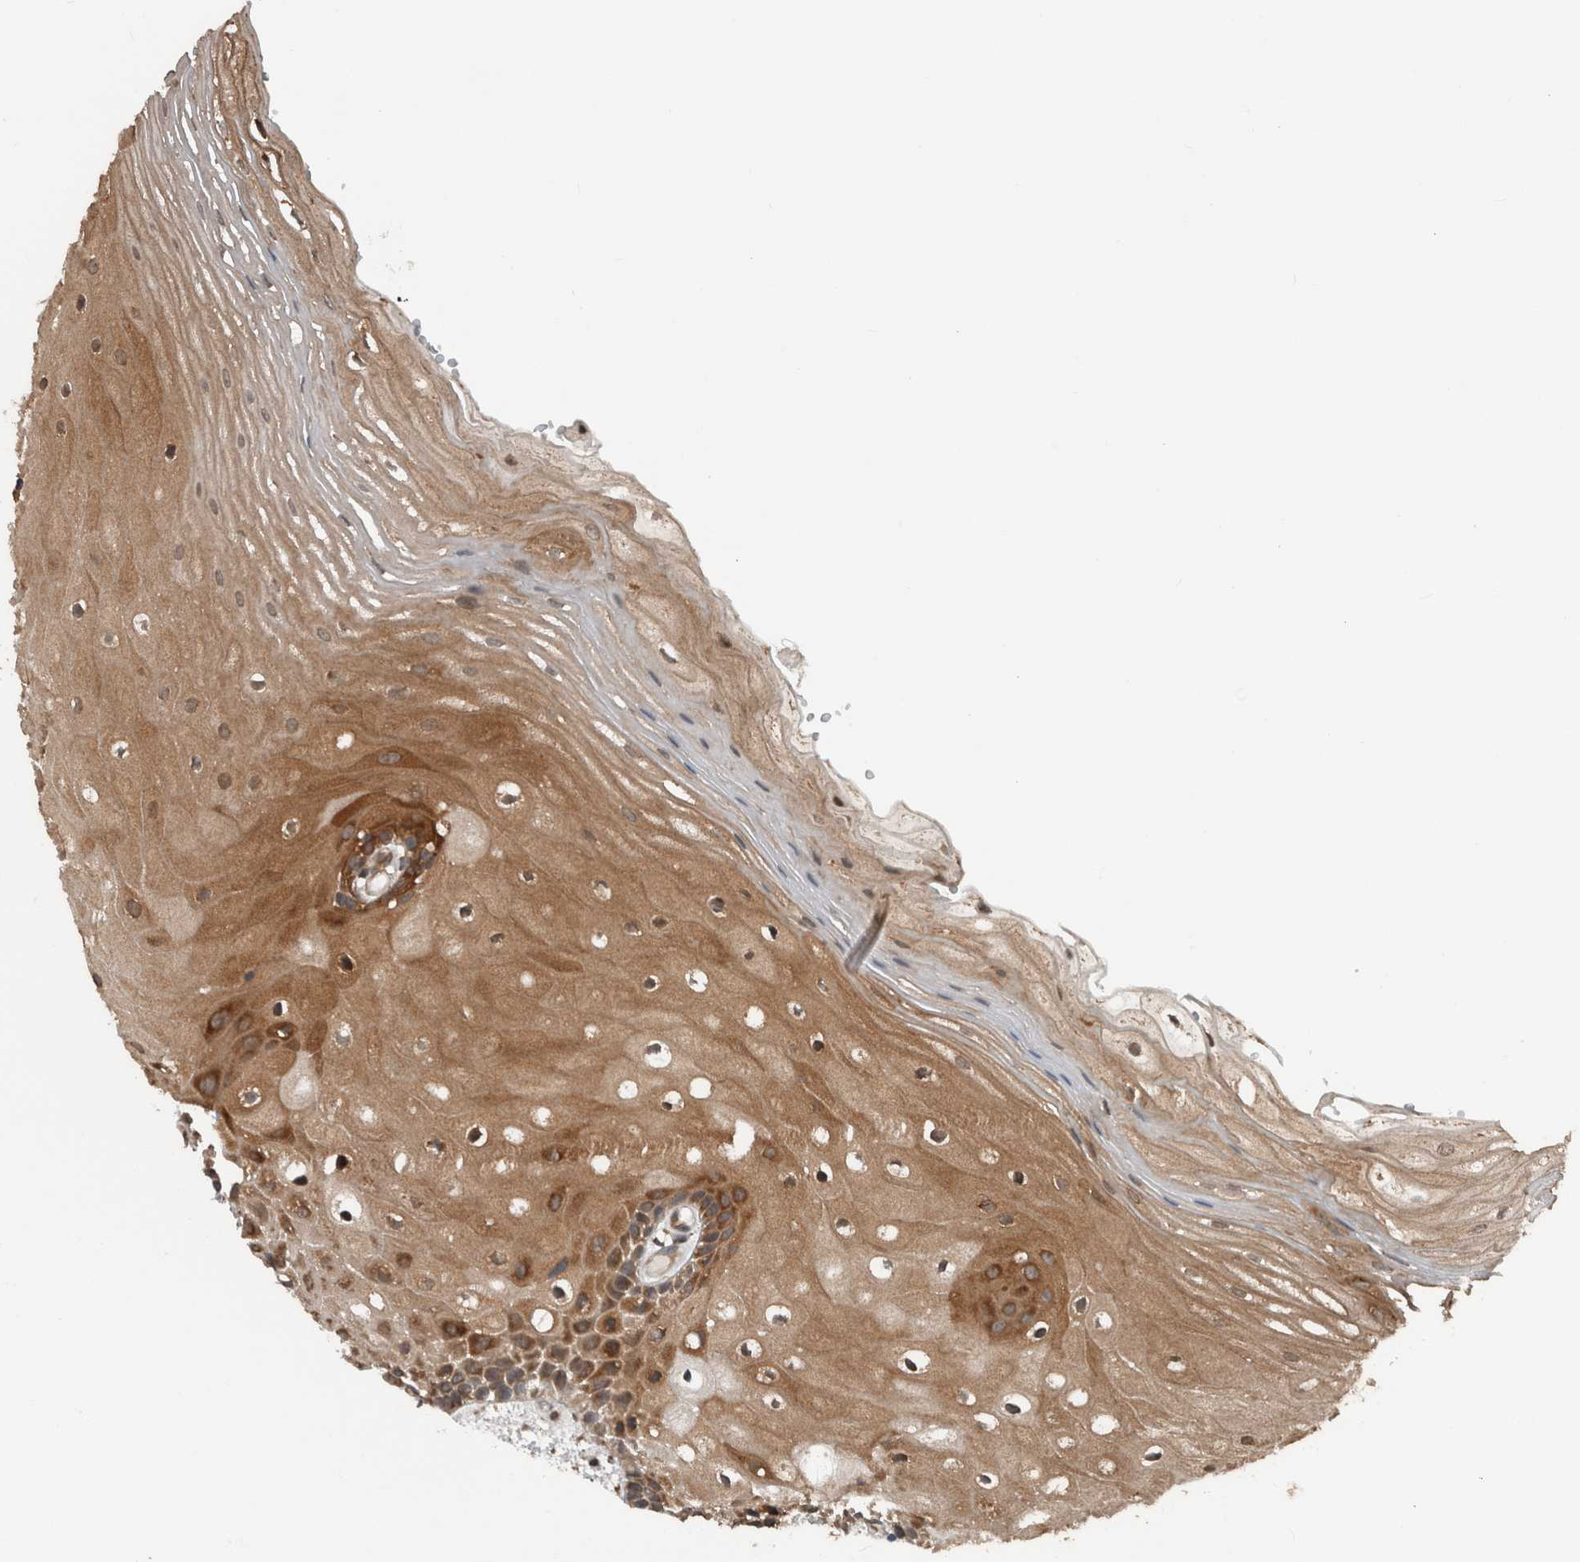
{"staining": {"intensity": "strong", "quantity": ">75%", "location": "cytoplasmic/membranous"}, "tissue": "oral mucosa", "cell_type": "Squamous epithelial cells", "image_type": "normal", "snomed": [{"axis": "morphology", "description": "Normal tissue, NOS"}, {"axis": "topography", "description": "Oral tissue"}], "caption": "Oral mucosa stained with immunohistochemistry exhibits strong cytoplasmic/membranous expression in approximately >75% of squamous epithelial cells.", "gene": "RIOK3", "patient": {"sex": "male", "age": 52}}